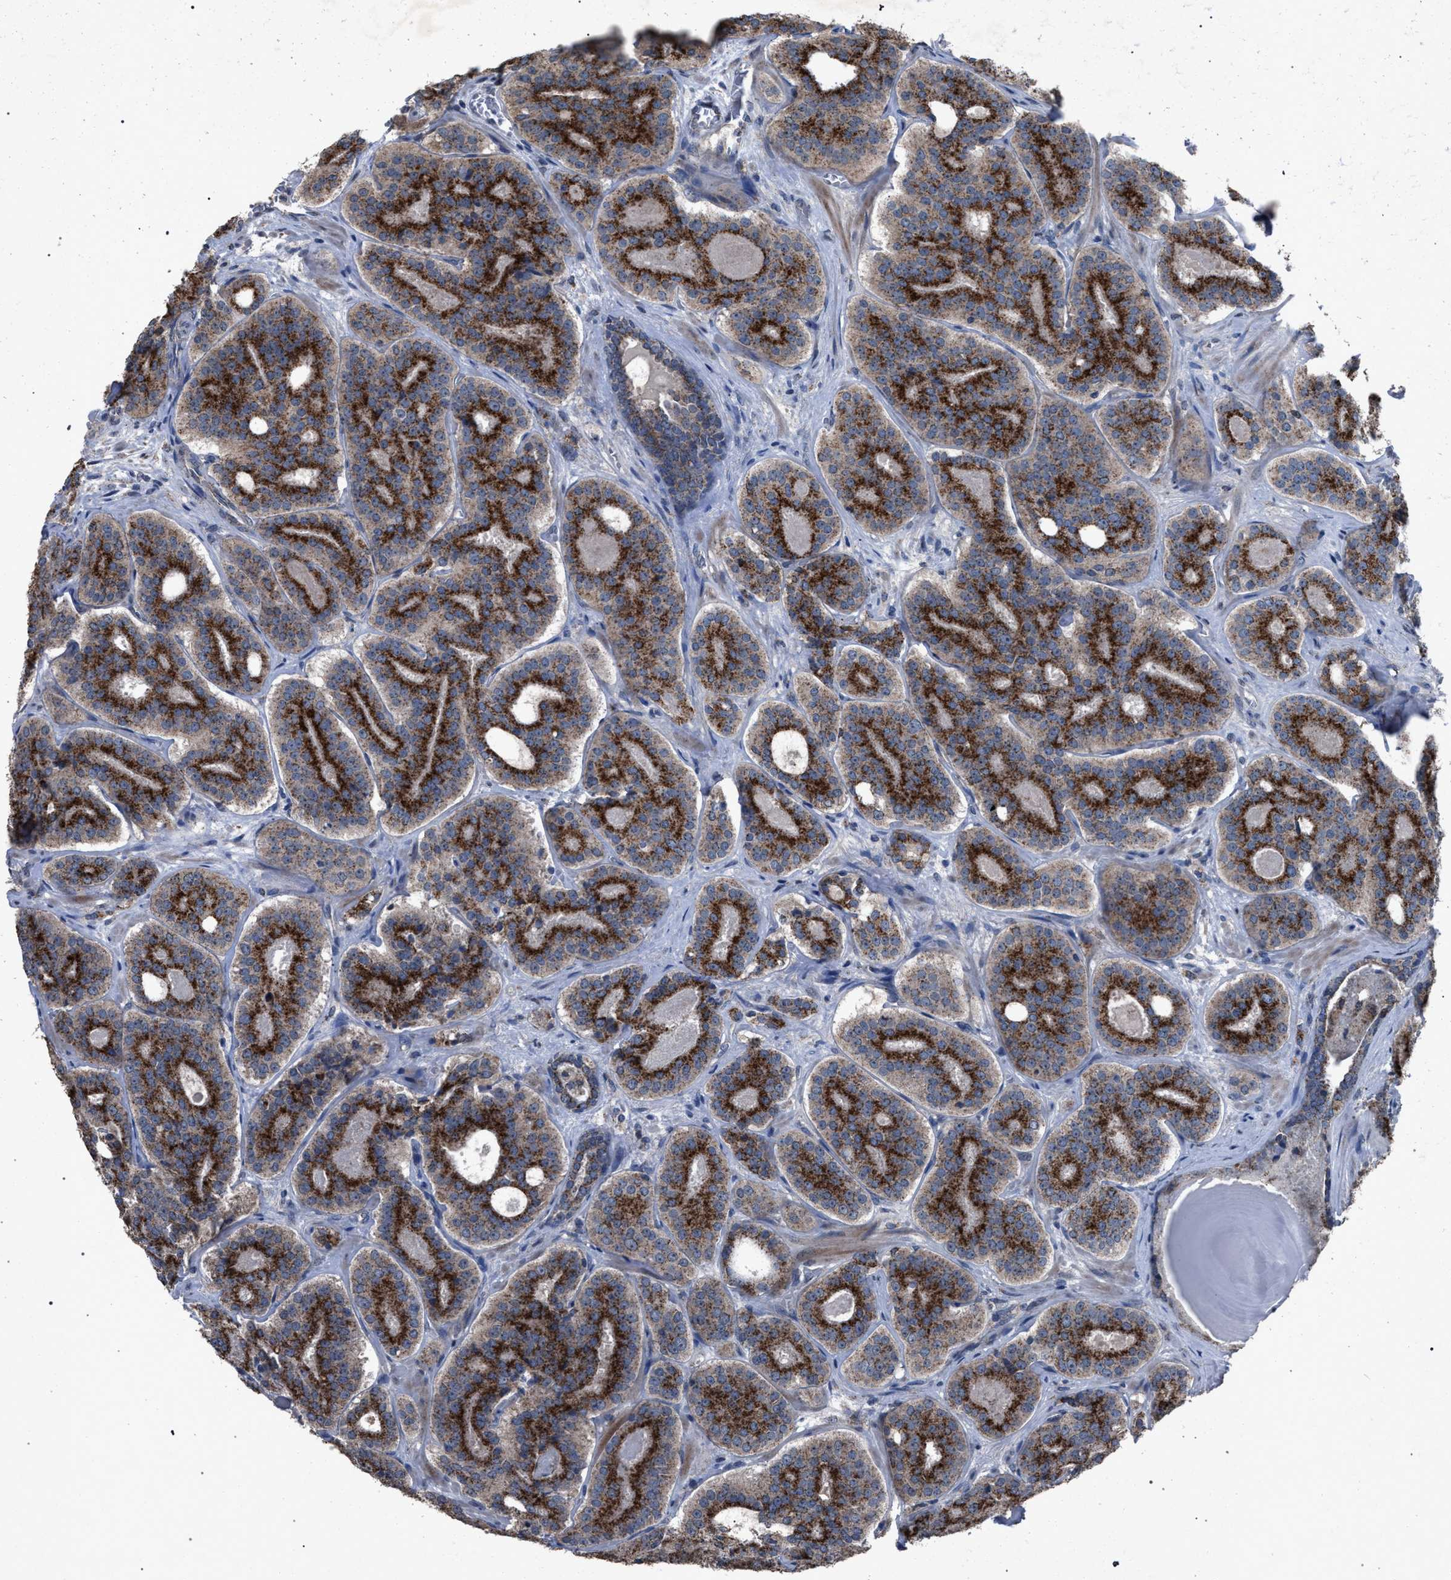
{"staining": {"intensity": "strong", "quantity": ">75%", "location": "cytoplasmic/membranous"}, "tissue": "prostate cancer", "cell_type": "Tumor cells", "image_type": "cancer", "snomed": [{"axis": "morphology", "description": "Adenocarcinoma, High grade"}, {"axis": "topography", "description": "Prostate"}], "caption": "Brown immunohistochemical staining in prostate cancer (high-grade adenocarcinoma) displays strong cytoplasmic/membranous staining in about >75% of tumor cells.", "gene": "HSD17B4", "patient": {"sex": "male", "age": 60}}